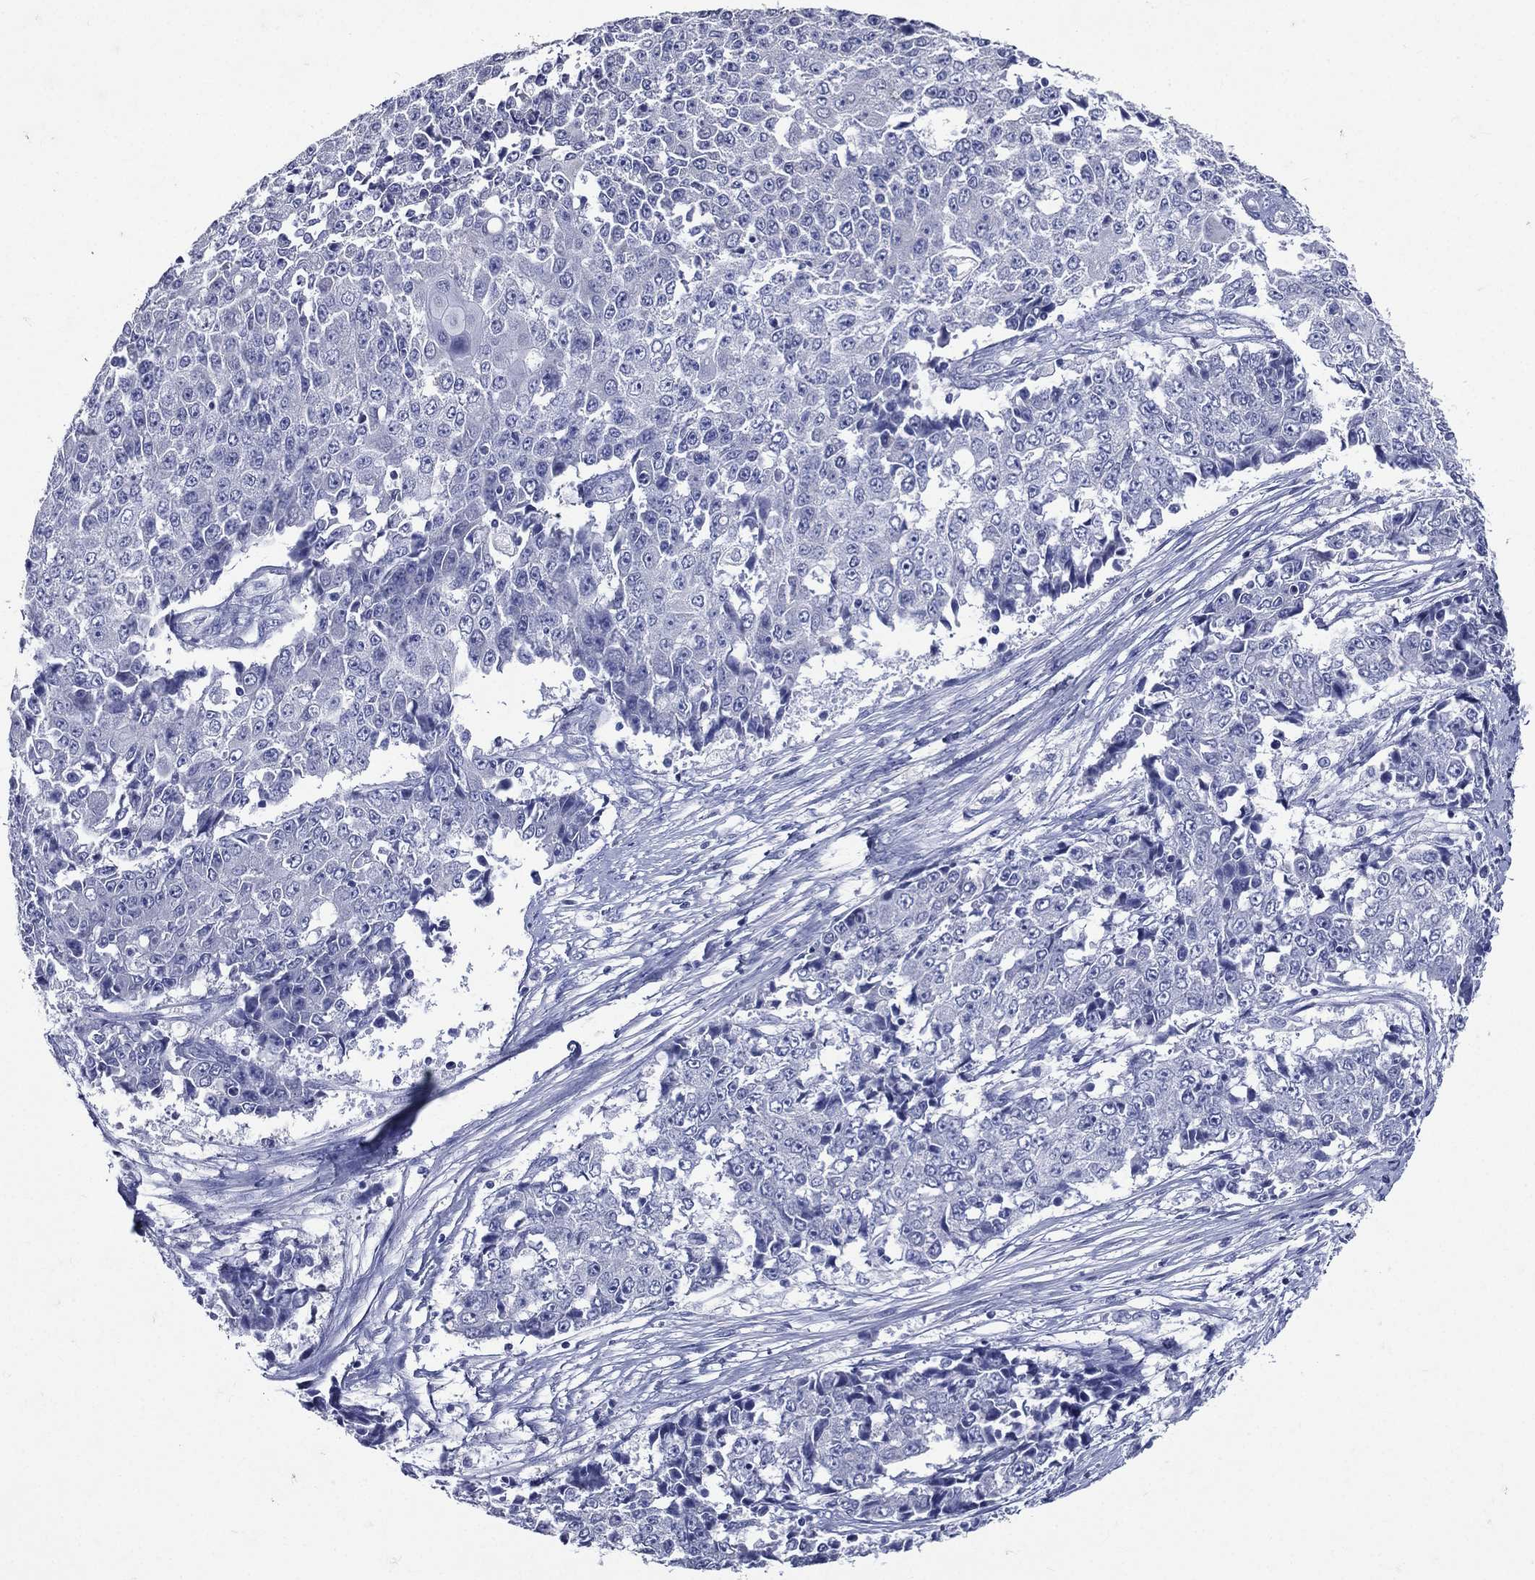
{"staining": {"intensity": "negative", "quantity": "none", "location": "none"}, "tissue": "ovarian cancer", "cell_type": "Tumor cells", "image_type": "cancer", "snomed": [{"axis": "morphology", "description": "Carcinoma, endometroid"}, {"axis": "topography", "description": "Ovary"}], "caption": "High magnification brightfield microscopy of ovarian cancer stained with DAB (brown) and counterstained with hematoxylin (blue): tumor cells show no significant expression. Brightfield microscopy of IHC stained with DAB (3,3'-diaminobenzidine) (brown) and hematoxylin (blue), captured at high magnification.", "gene": "TGM1", "patient": {"sex": "female", "age": 42}}